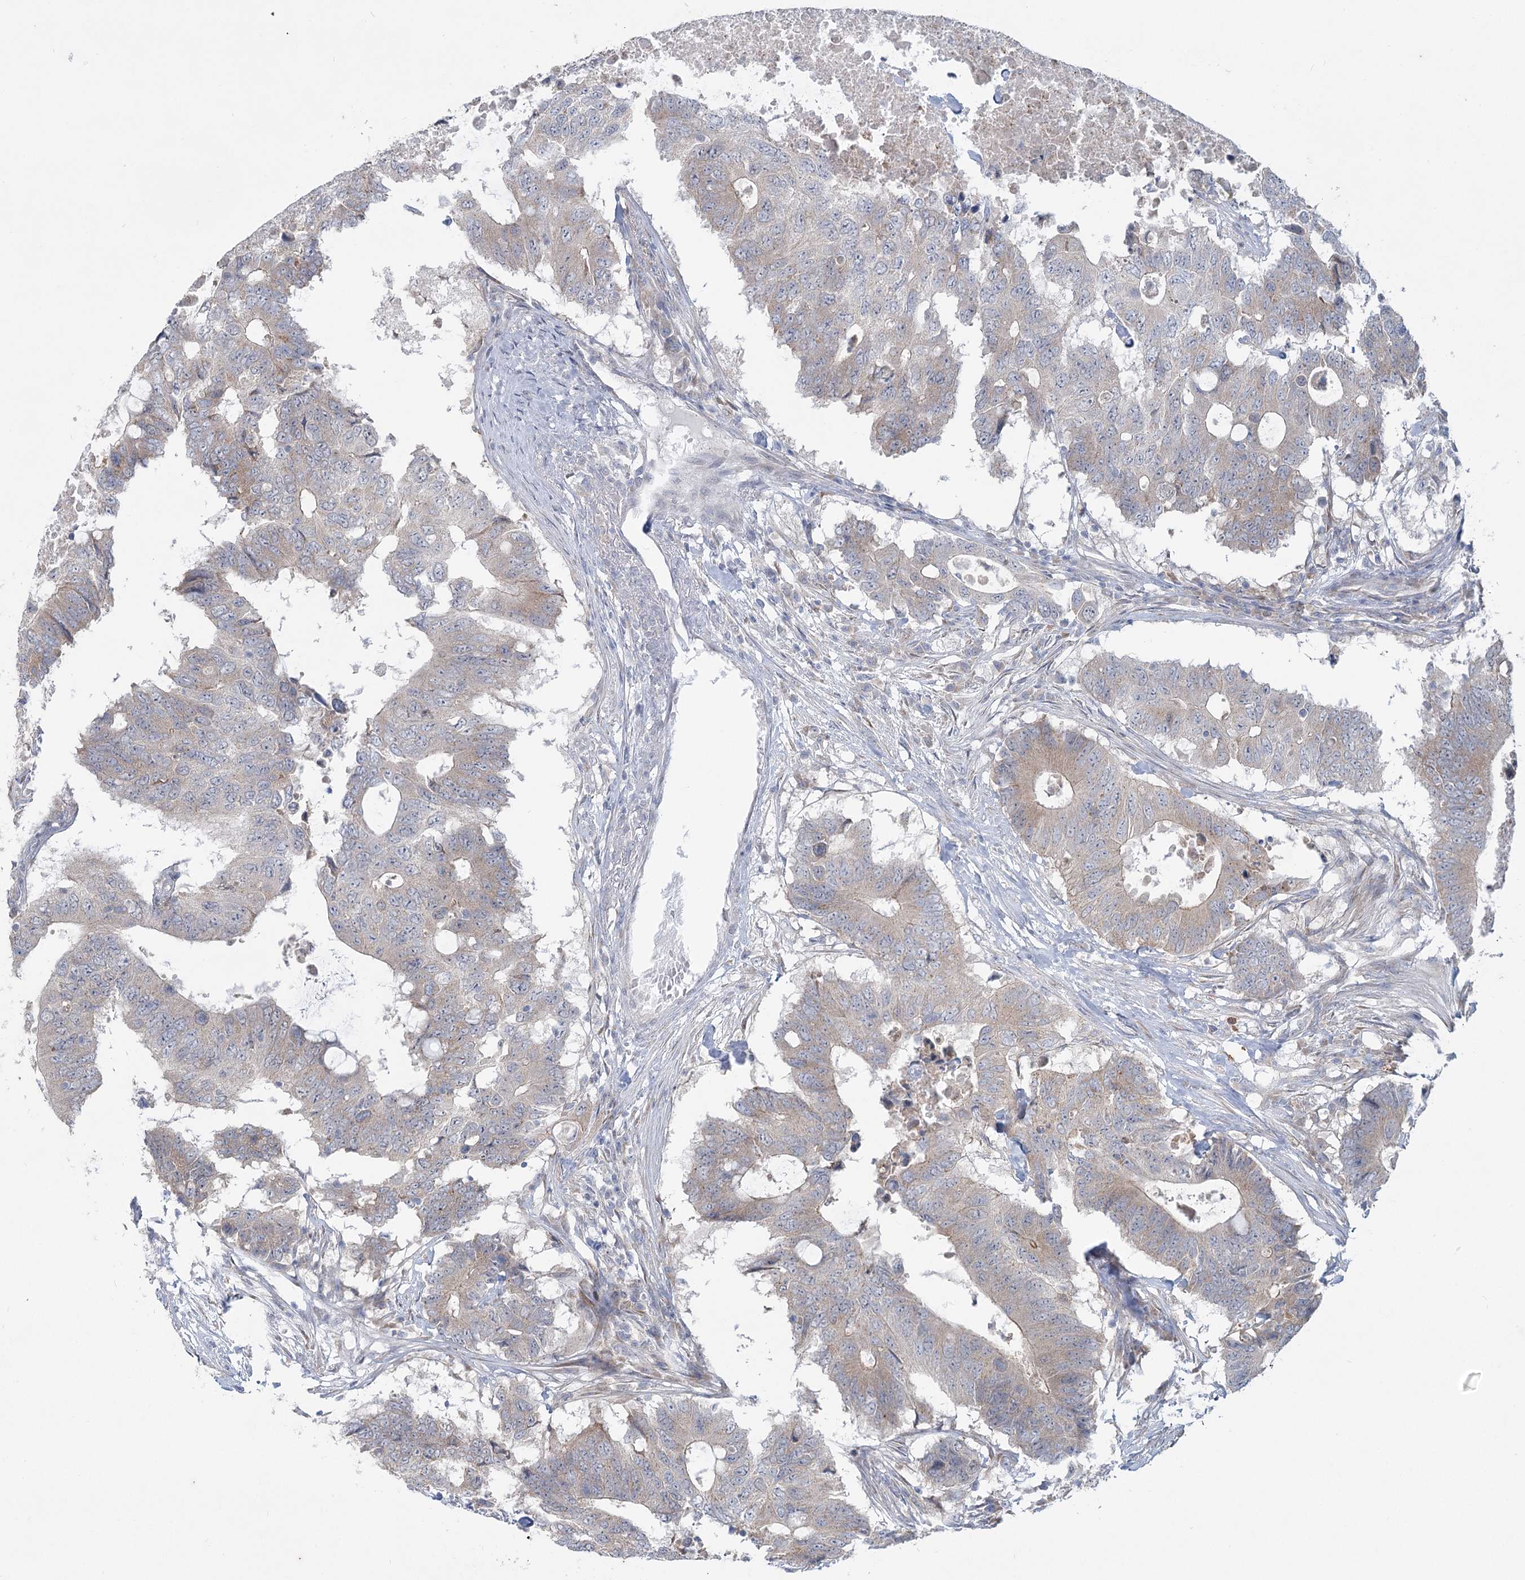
{"staining": {"intensity": "weak", "quantity": "<25%", "location": "cytoplasmic/membranous"}, "tissue": "colorectal cancer", "cell_type": "Tumor cells", "image_type": "cancer", "snomed": [{"axis": "morphology", "description": "Adenocarcinoma, NOS"}, {"axis": "topography", "description": "Colon"}], "caption": "Colorectal cancer (adenocarcinoma) stained for a protein using immunohistochemistry (IHC) displays no staining tumor cells.", "gene": "PLA2G12A", "patient": {"sex": "male", "age": 71}}